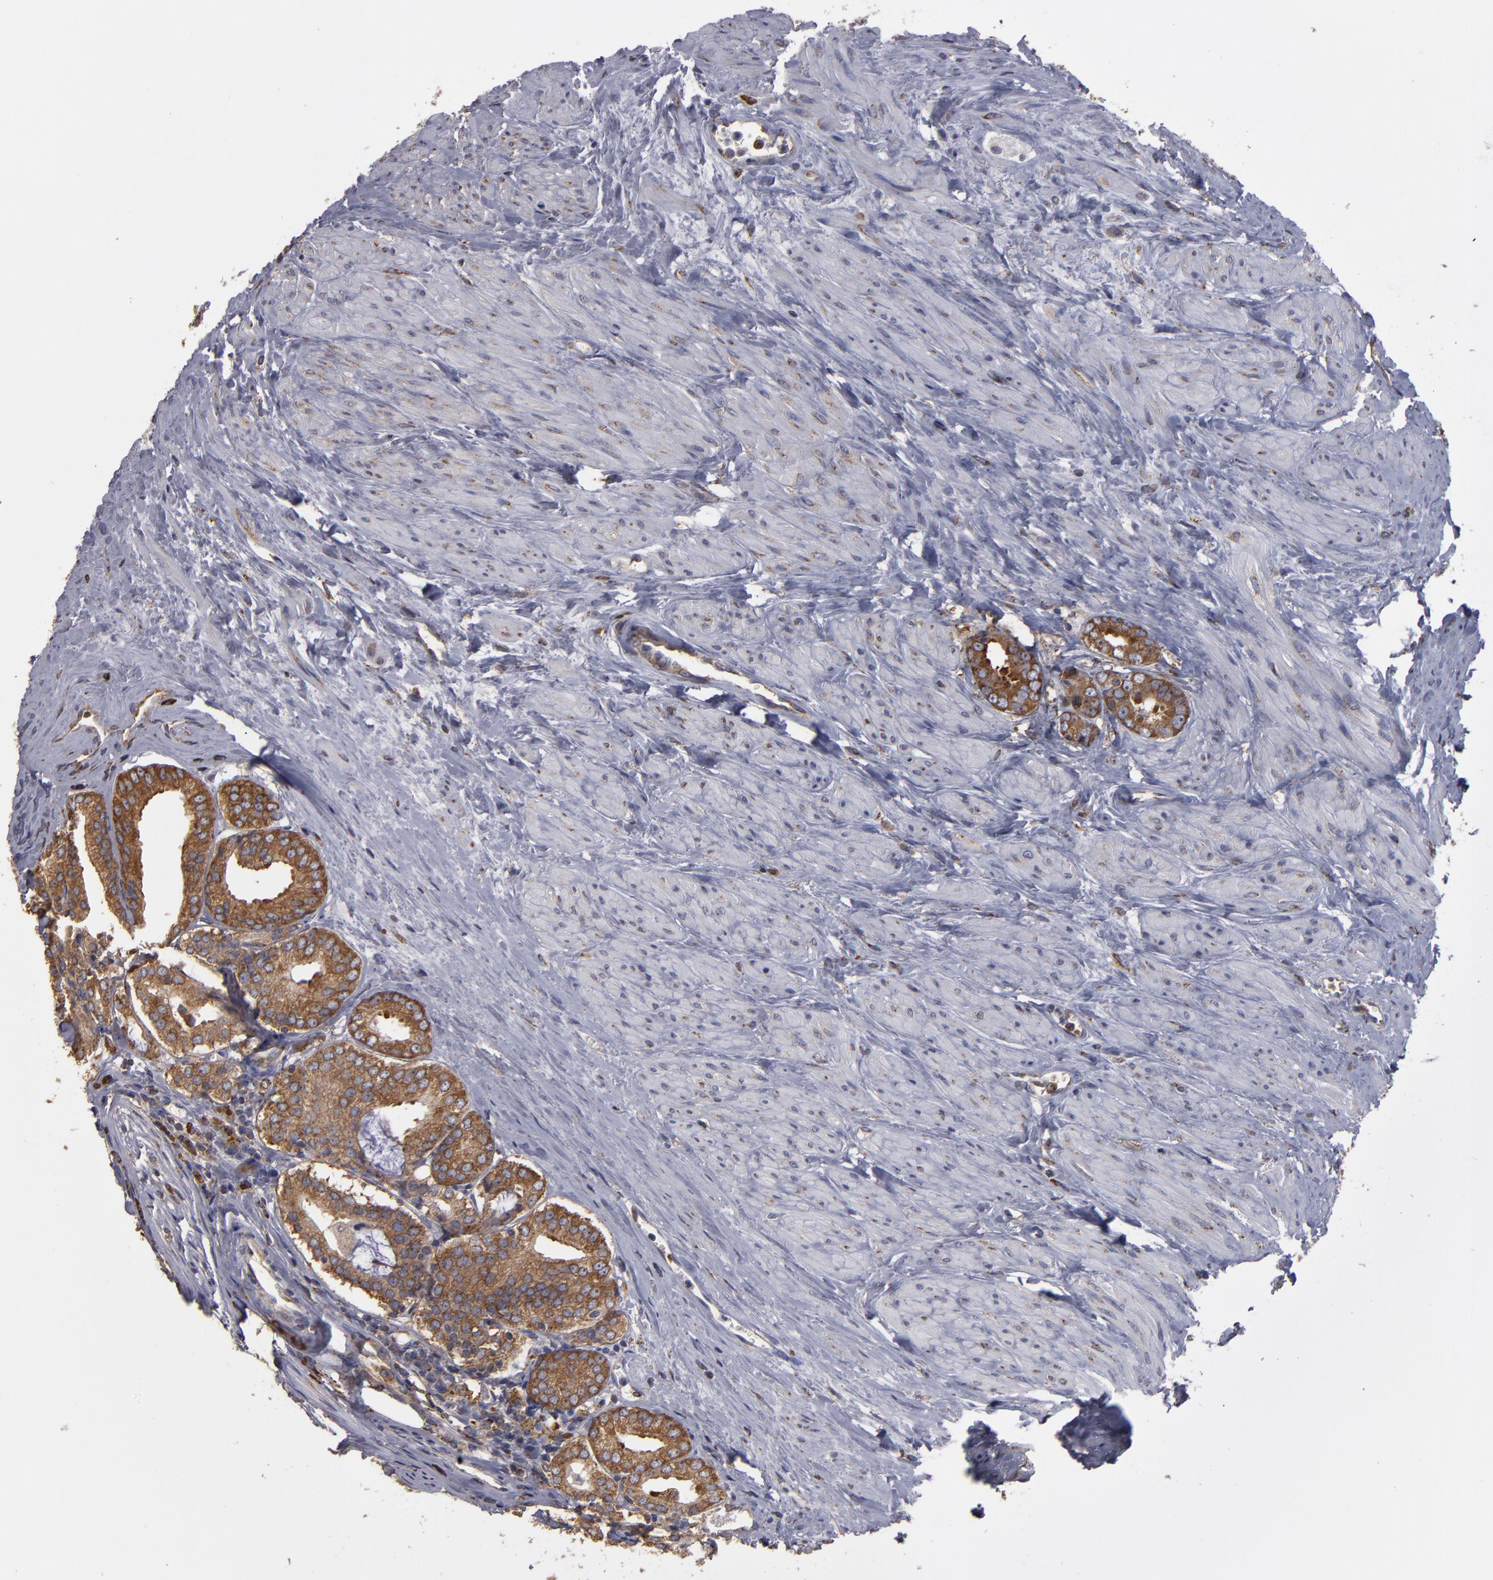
{"staining": {"intensity": "strong", "quantity": ">75%", "location": "cytoplasmic/membranous"}, "tissue": "prostate cancer", "cell_type": "Tumor cells", "image_type": "cancer", "snomed": [{"axis": "morphology", "description": "Adenocarcinoma, Medium grade"}, {"axis": "topography", "description": "Prostate"}], "caption": "Human prostate adenocarcinoma (medium-grade) stained with a brown dye reveals strong cytoplasmic/membranous positive expression in approximately >75% of tumor cells.", "gene": "SND1", "patient": {"sex": "male", "age": 79}}